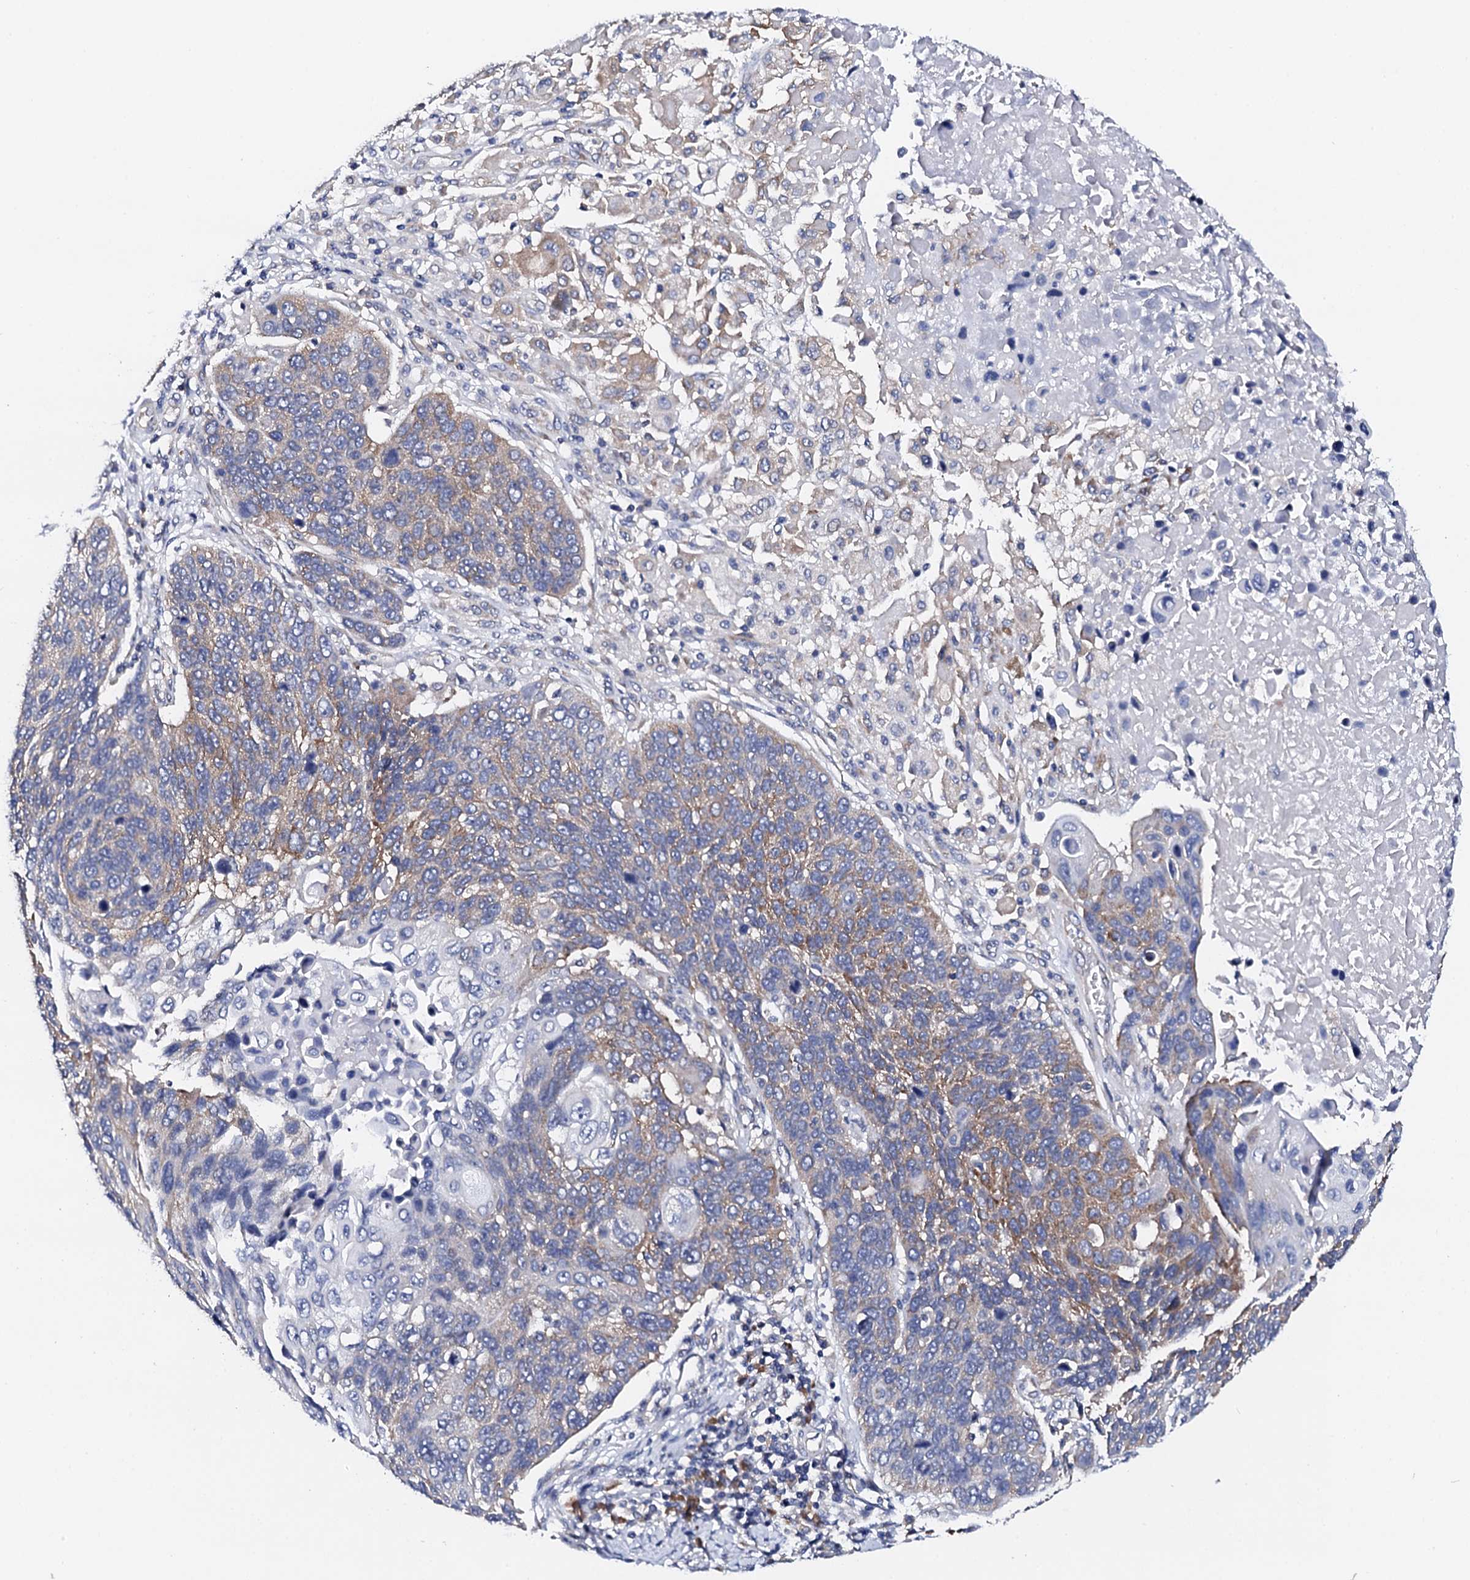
{"staining": {"intensity": "moderate", "quantity": "25%-75%", "location": "cytoplasmic/membranous"}, "tissue": "lung cancer", "cell_type": "Tumor cells", "image_type": "cancer", "snomed": [{"axis": "morphology", "description": "Squamous cell carcinoma, NOS"}, {"axis": "topography", "description": "Lung"}], "caption": "Lung squamous cell carcinoma stained with DAB (3,3'-diaminobenzidine) immunohistochemistry demonstrates medium levels of moderate cytoplasmic/membranous expression in approximately 25%-75% of tumor cells.", "gene": "NUP58", "patient": {"sex": "male", "age": 66}}